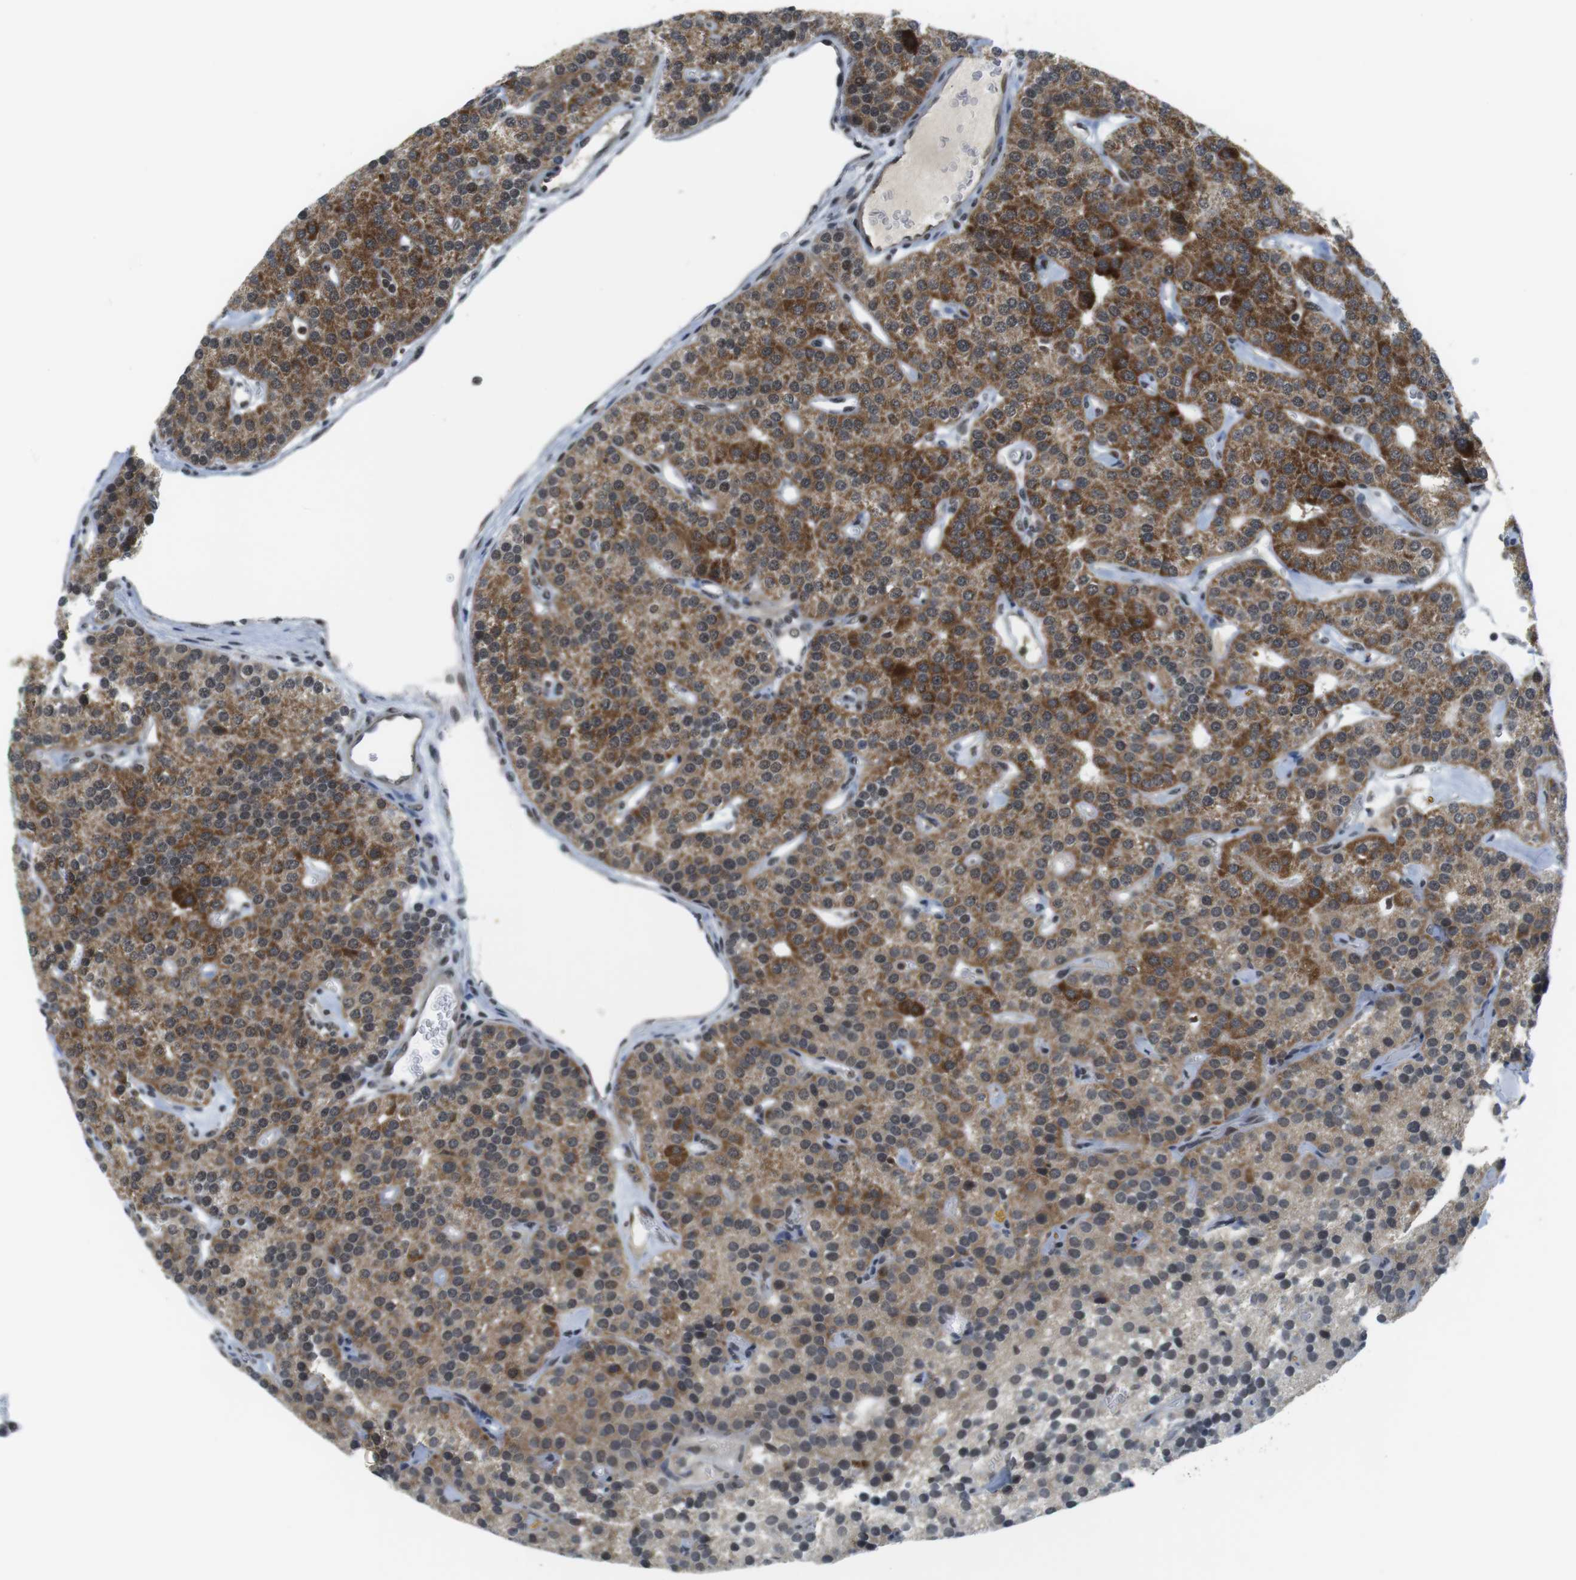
{"staining": {"intensity": "moderate", "quantity": ">75%", "location": "cytoplasmic/membranous"}, "tissue": "parathyroid gland", "cell_type": "Glandular cells", "image_type": "normal", "snomed": [{"axis": "morphology", "description": "Normal tissue, NOS"}, {"axis": "morphology", "description": "Adenoma, NOS"}, {"axis": "topography", "description": "Parathyroid gland"}], "caption": "Protein analysis of benign parathyroid gland displays moderate cytoplasmic/membranous positivity in about >75% of glandular cells. The staining was performed using DAB (3,3'-diaminobenzidine) to visualize the protein expression in brown, while the nuclei were stained in blue with hematoxylin (Magnification: 20x).", "gene": "BRD4", "patient": {"sex": "female", "age": 86}}